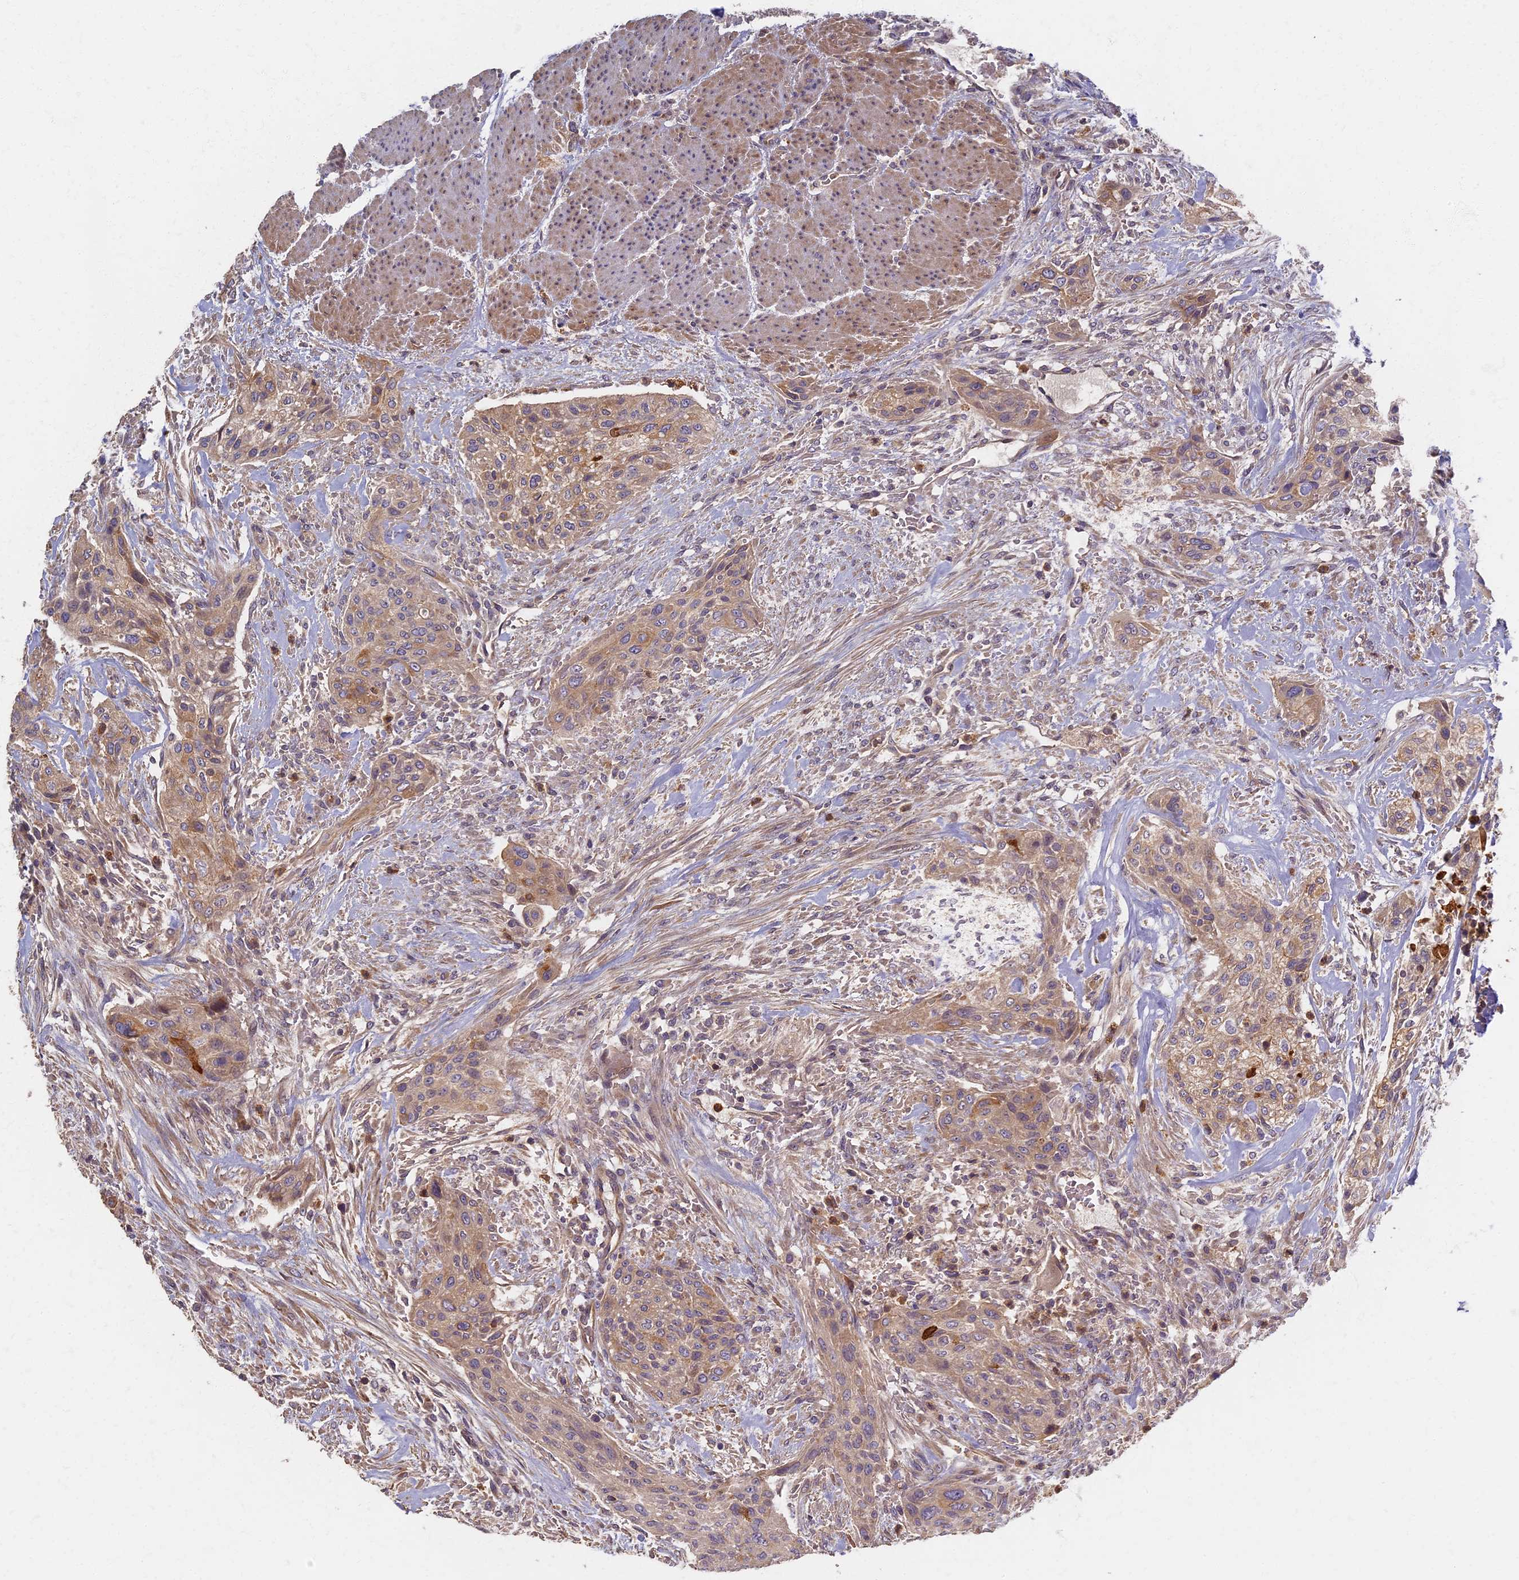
{"staining": {"intensity": "weak", "quantity": ">75%", "location": "cytoplasmic/membranous"}, "tissue": "urothelial cancer", "cell_type": "Tumor cells", "image_type": "cancer", "snomed": [{"axis": "morphology", "description": "Urothelial carcinoma, High grade"}, {"axis": "topography", "description": "Urinary bladder"}], "caption": "Immunohistochemical staining of human high-grade urothelial carcinoma shows weak cytoplasmic/membranous protein staining in about >75% of tumor cells. (Stains: DAB (3,3'-diaminobenzidine) in brown, nuclei in blue, Microscopy: brightfield microscopy at high magnification).", "gene": "AP4E1", "patient": {"sex": "male", "age": 35}}